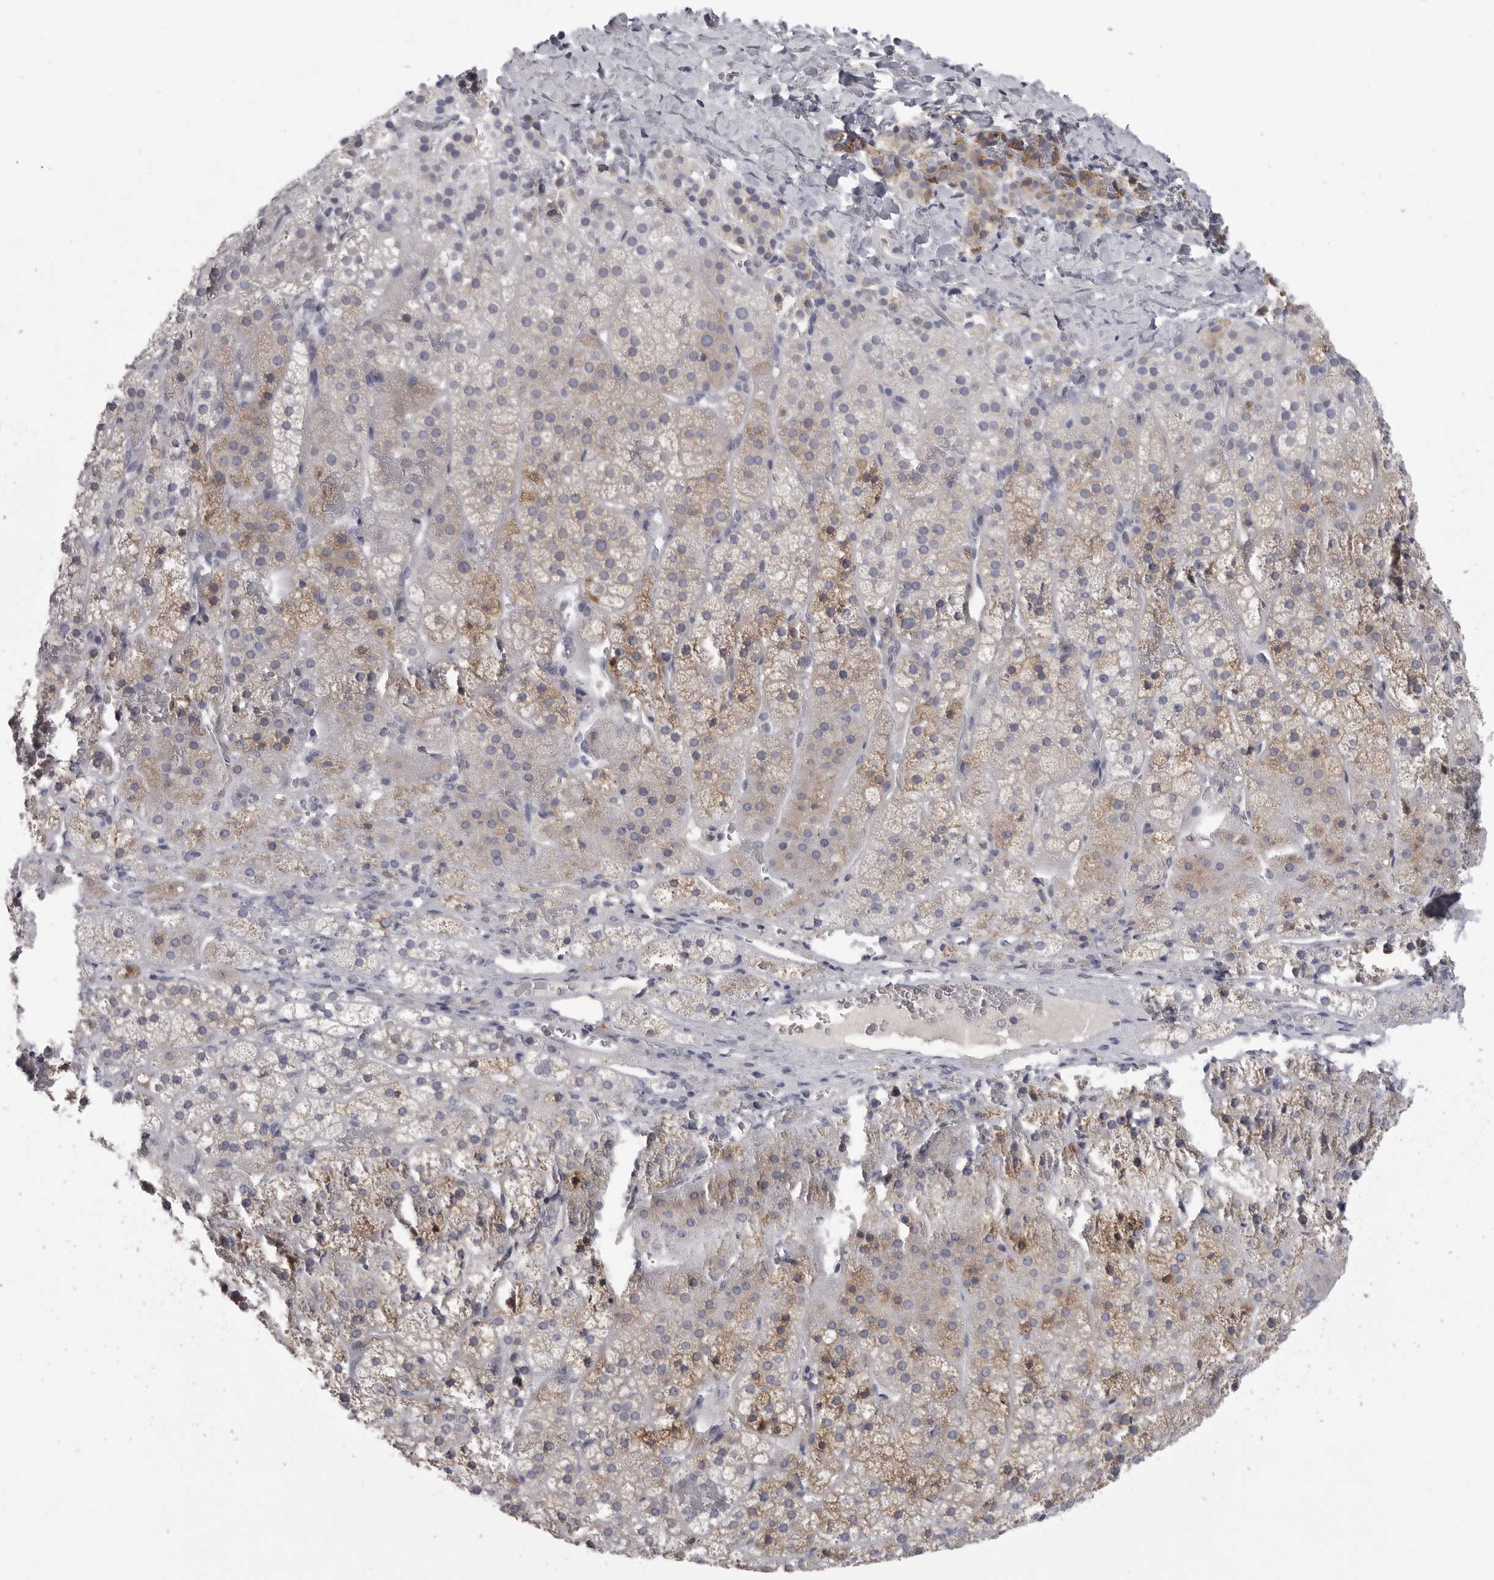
{"staining": {"intensity": "weak", "quantity": "25%-75%", "location": "cytoplasmic/membranous"}, "tissue": "adrenal gland", "cell_type": "Glandular cells", "image_type": "normal", "snomed": [{"axis": "morphology", "description": "Normal tissue, NOS"}, {"axis": "topography", "description": "Adrenal gland"}], "caption": "Immunohistochemistry (IHC) image of benign adrenal gland: adrenal gland stained using immunohistochemistry (IHC) exhibits low levels of weak protein expression localized specifically in the cytoplasmic/membranous of glandular cells, appearing as a cytoplasmic/membranous brown color.", "gene": "FKBP2", "patient": {"sex": "female", "age": 44}}